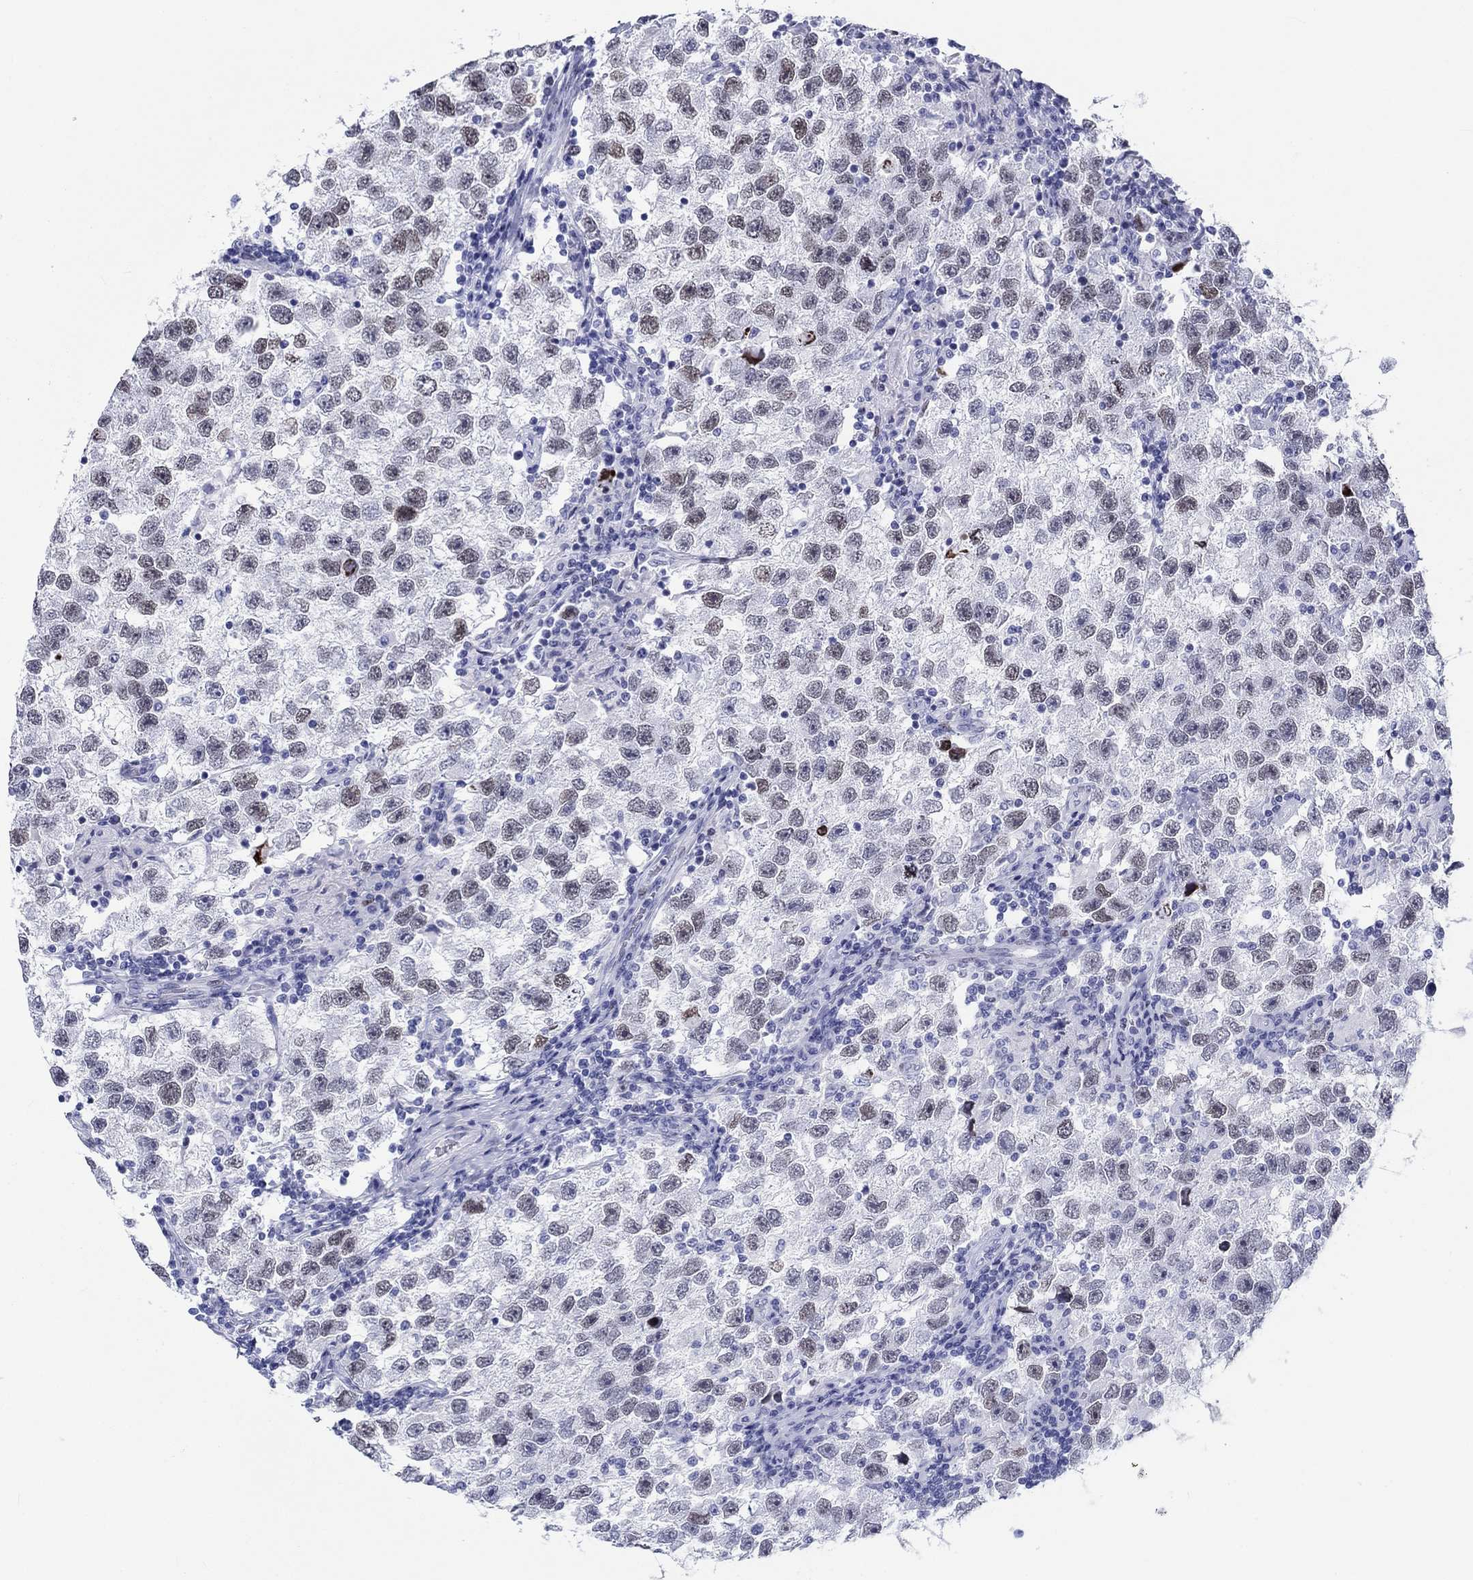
{"staining": {"intensity": "weak", "quantity": "25%-75%", "location": "nuclear"}, "tissue": "testis cancer", "cell_type": "Tumor cells", "image_type": "cancer", "snomed": [{"axis": "morphology", "description": "Seminoma, NOS"}, {"axis": "topography", "description": "Testis"}], "caption": "Immunohistochemistry image of neoplastic tissue: testis cancer (seminoma) stained using immunohistochemistry (IHC) exhibits low levels of weak protein expression localized specifically in the nuclear of tumor cells, appearing as a nuclear brown color.", "gene": "H1-1", "patient": {"sex": "male", "age": 26}}